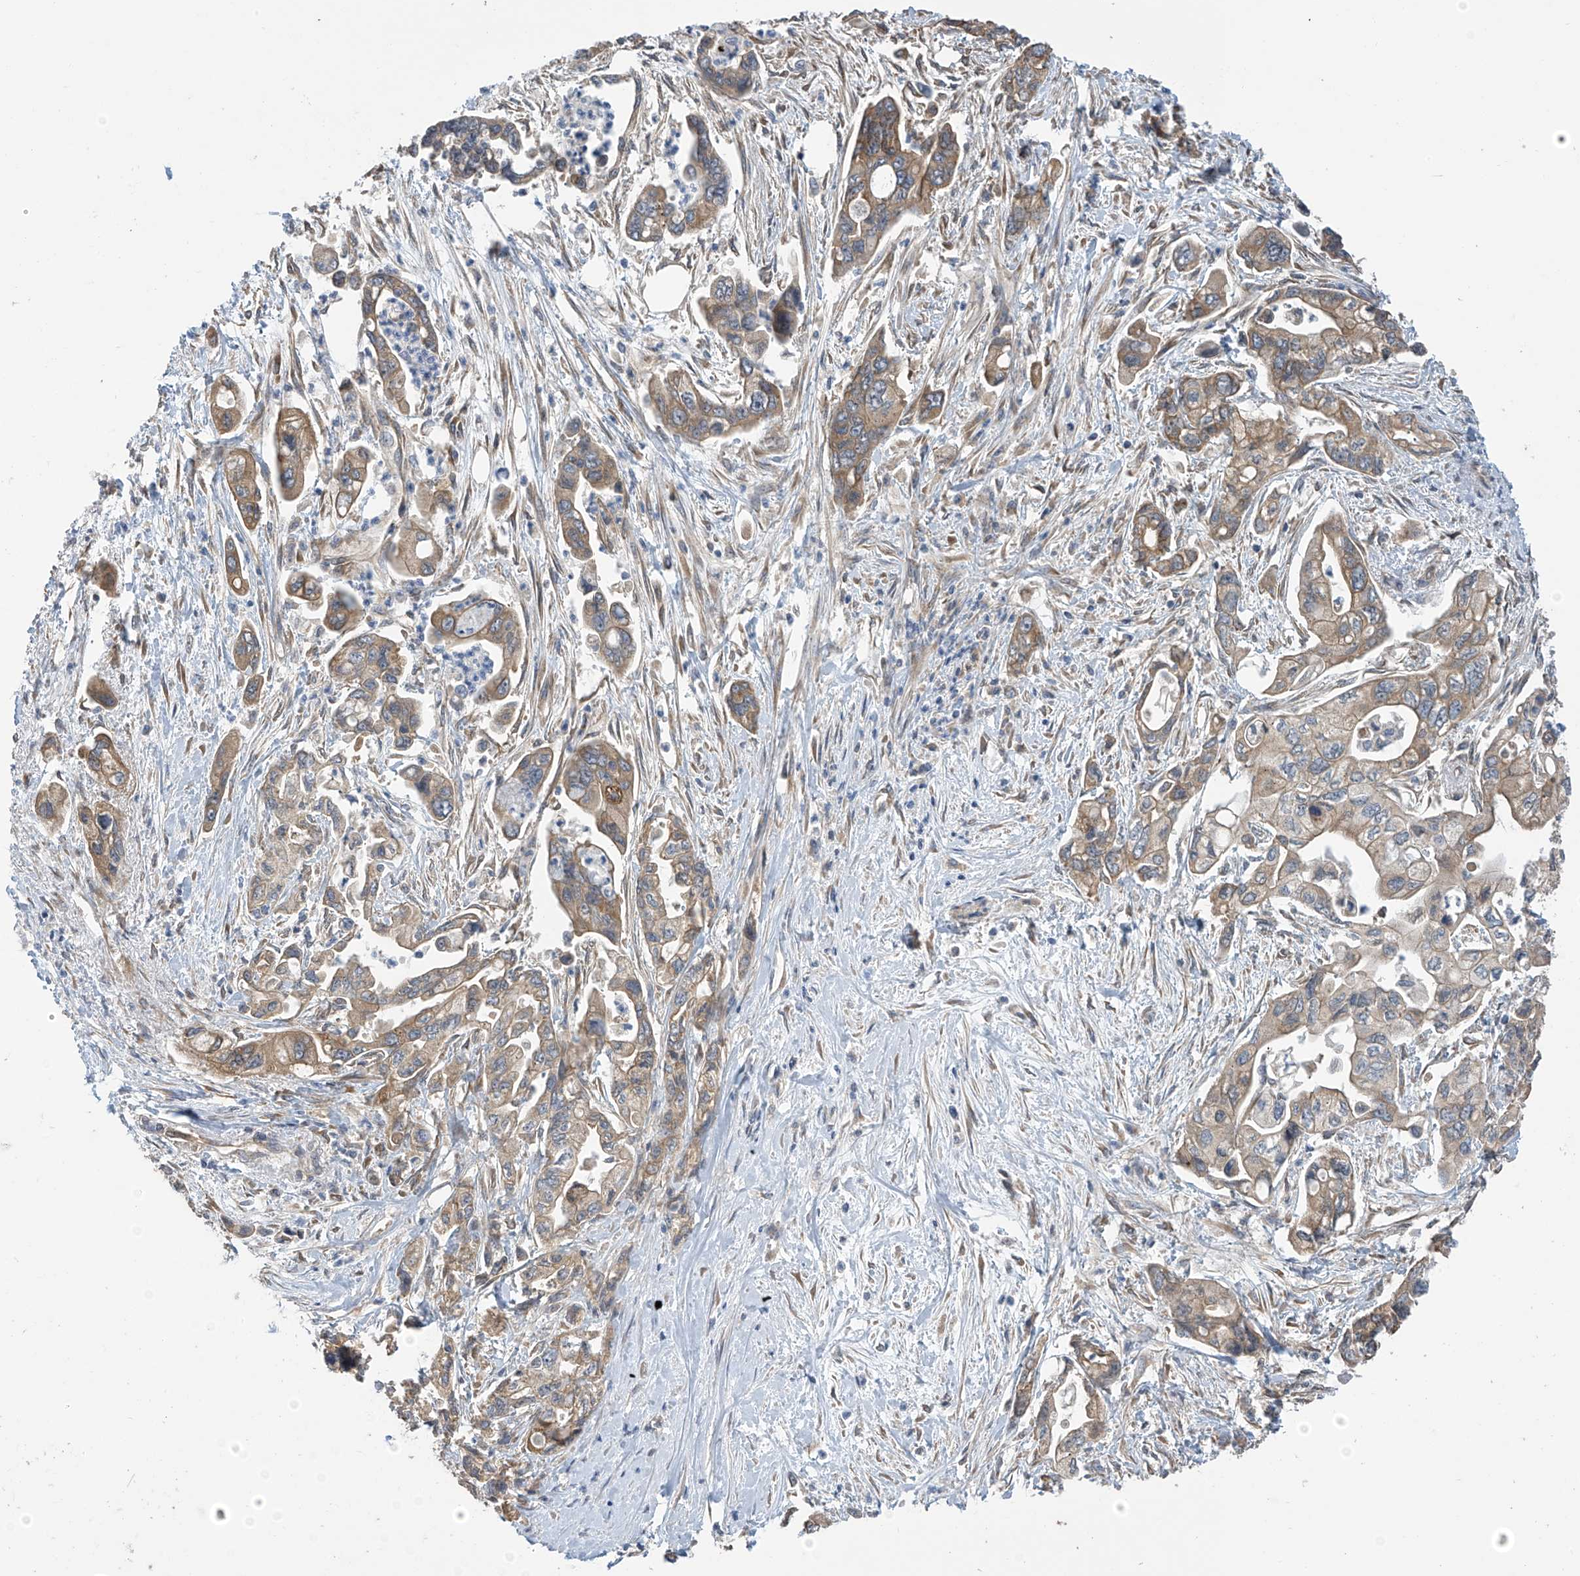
{"staining": {"intensity": "moderate", "quantity": ">75%", "location": "cytoplasmic/membranous"}, "tissue": "pancreatic cancer", "cell_type": "Tumor cells", "image_type": "cancer", "snomed": [{"axis": "morphology", "description": "Adenocarcinoma, NOS"}, {"axis": "topography", "description": "Pancreas"}], "caption": "This is an image of immunohistochemistry staining of pancreatic cancer, which shows moderate staining in the cytoplasmic/membranous of tumor cells.", "gene": "PNPT1", "patient": {"sex": "male", "age": 70}}